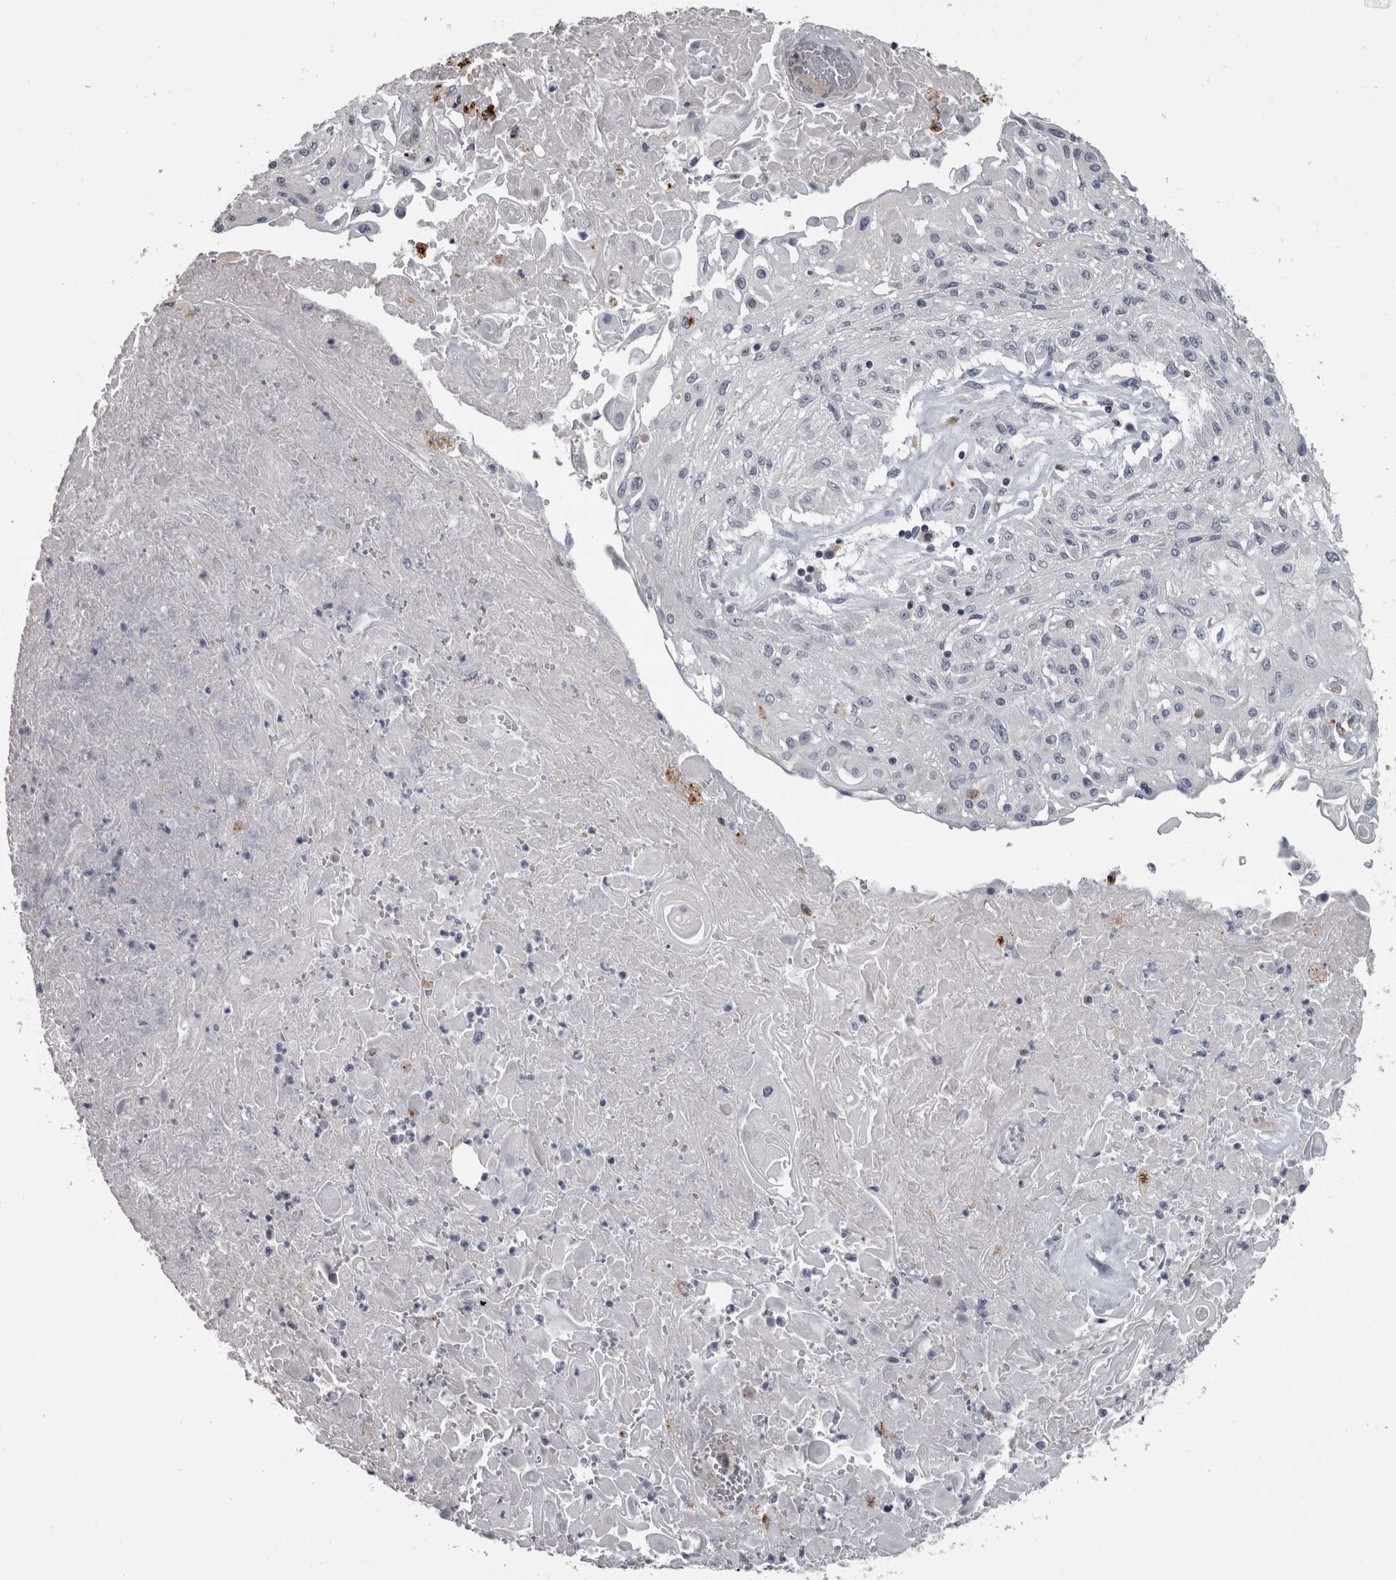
{"staining": {"intensity": "negative", "quantity": "none", "location": "none"}, "tissue": "skin cancer", "cell_type": "Tumor cells", "image_type": "cancer", "snomed": [{"axis": "morphology", "description": "Squamous cell carcinoma, NOS"}, {"axis": "topography", "description": "Skin"}], "caption": "This is an immunohistochemistry photomicrograph of human skin cancer. There is no staining in tumor cells.", "gene": "NAAA", "patient": {"sex": "male", "age": 75}}